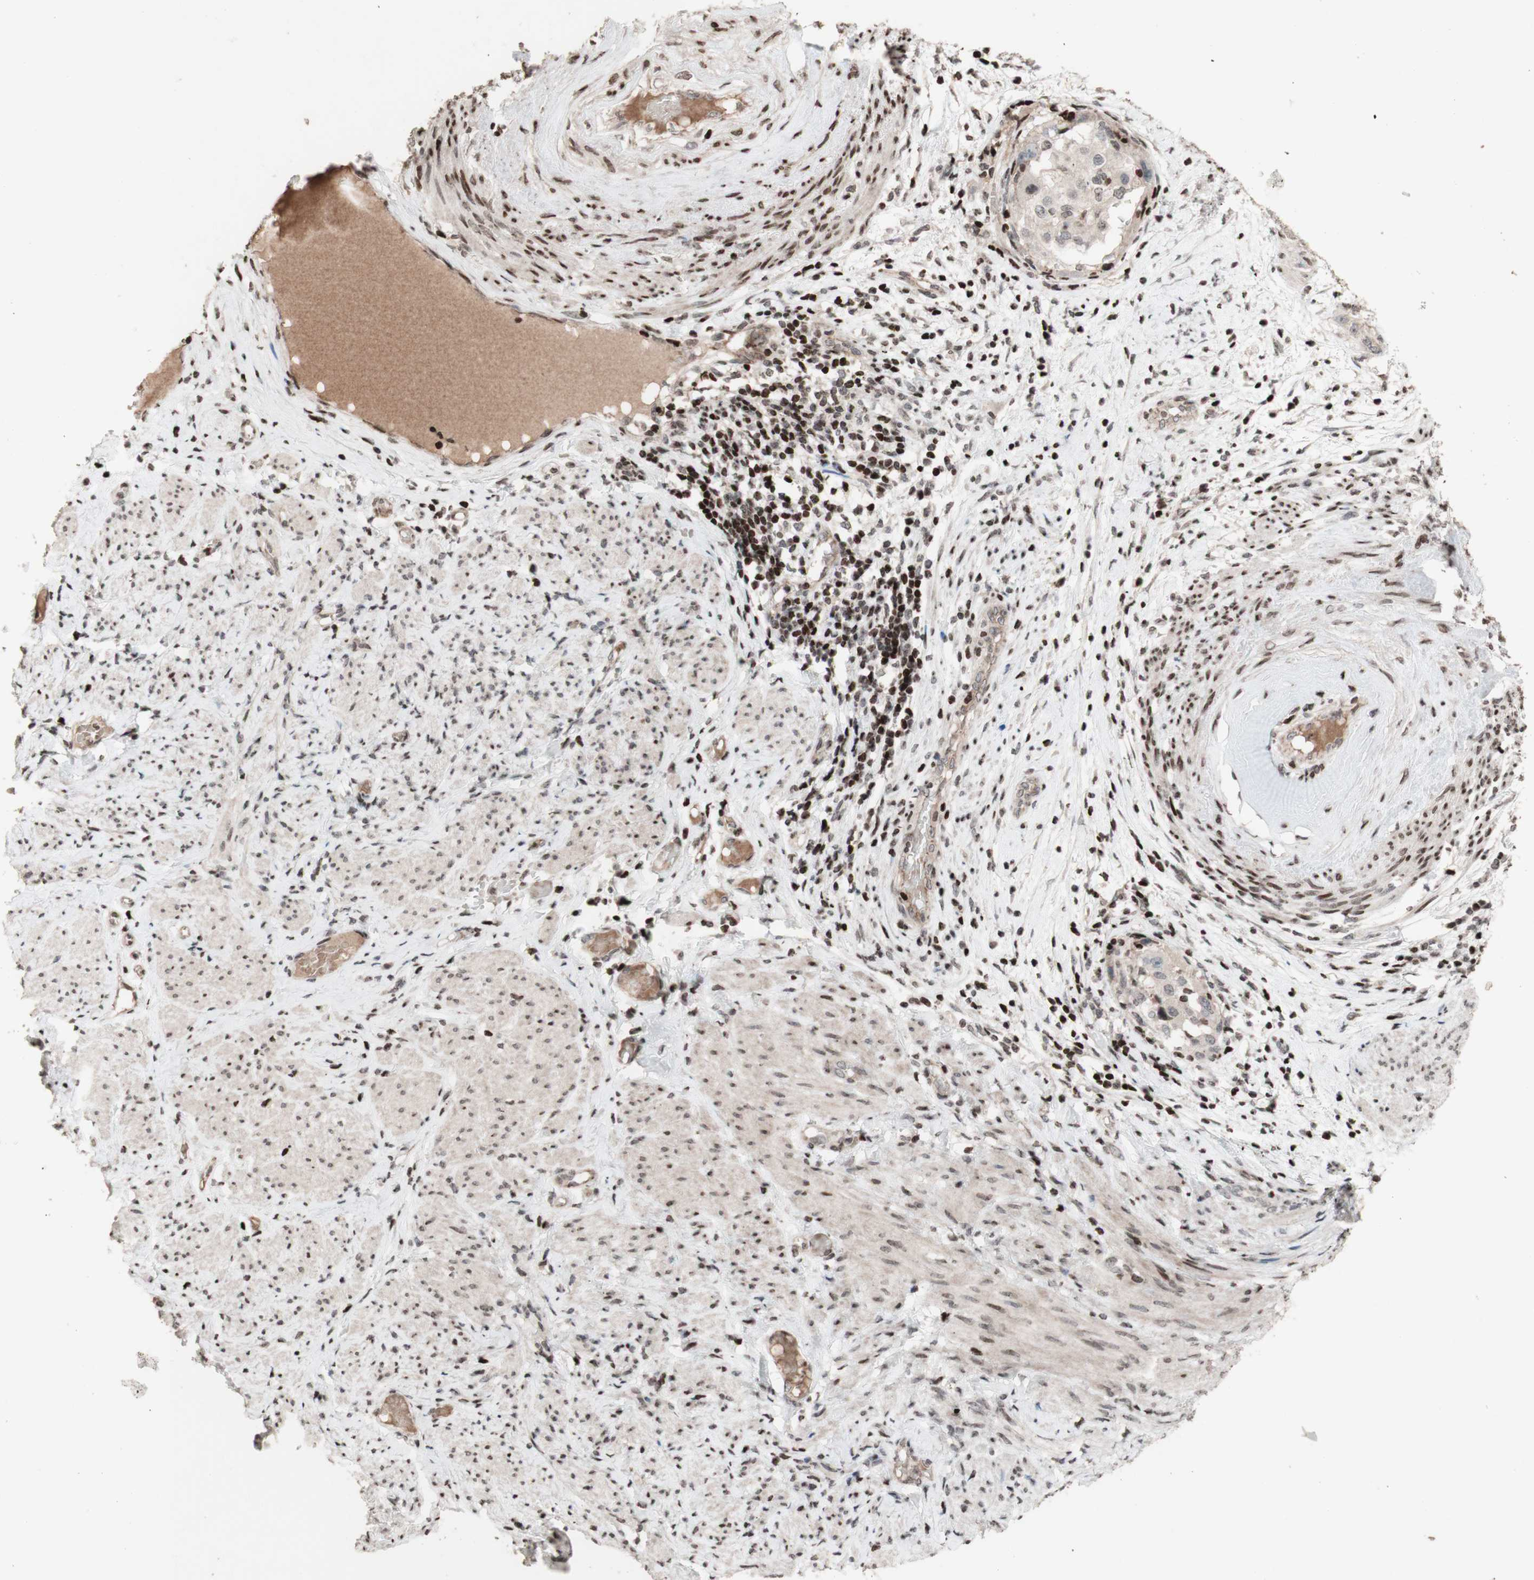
{"staining": {"intensity": "negative", "quantity": "none", "location": "none"}, "tissue": "endometrial cancer", "cell_type": "Tumor cells", "image_type": "cancer", "snomed": [{"axis": "morphology", "description": "Adenocarcinoma, NOS"}, {"axis": "topography", "description": "Endometrium"}], "caption": "There is no significant expression in tumor cells of endometrial adenocarcinoma.", "gene": "POLA1", "patient": {"sex": "female", "age": 85}}